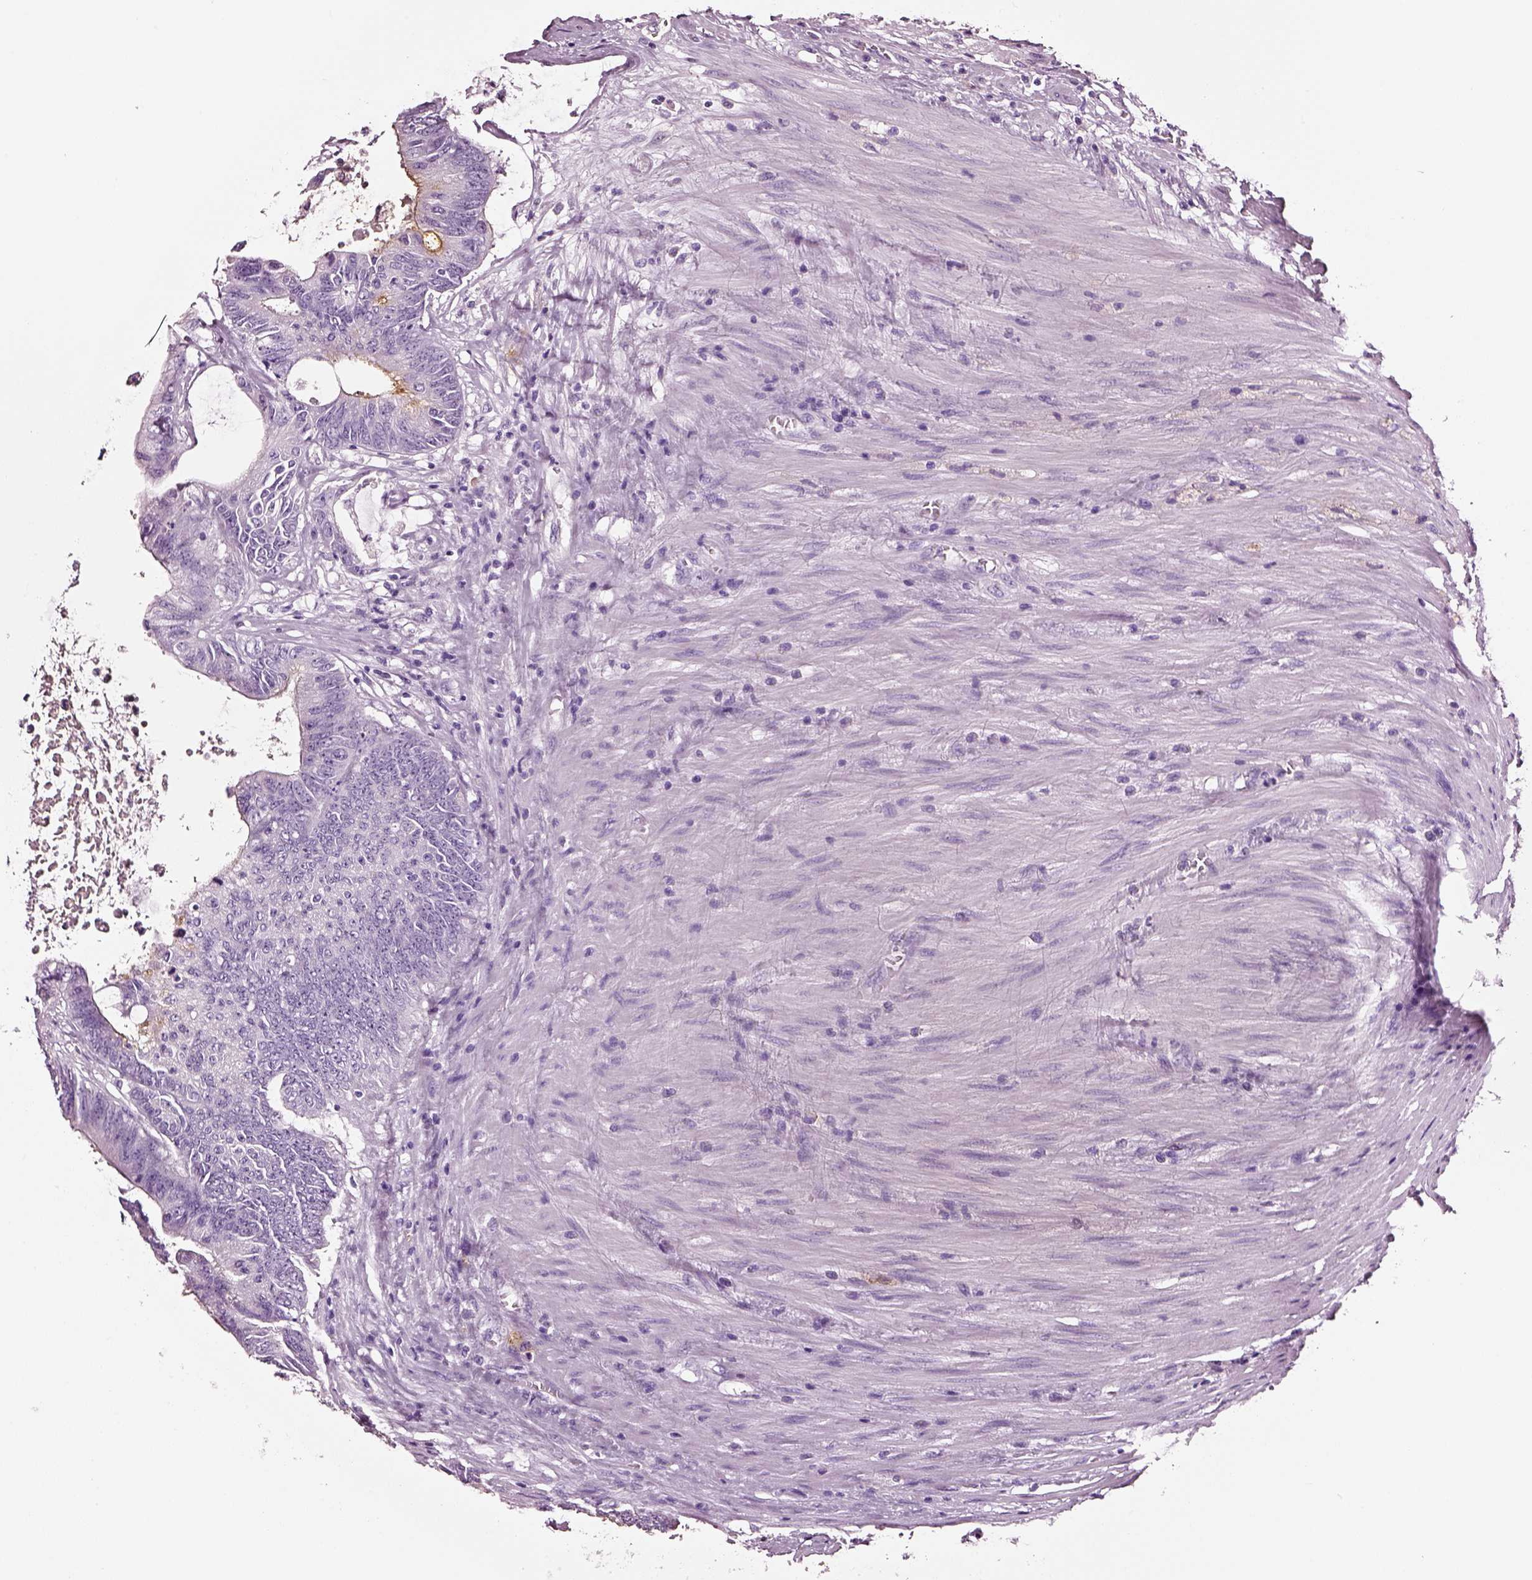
{"staining": {"intensity": "moderate", "quantity": "25%-75%", "location": "cytoplasmic/membranous"}, "tissue": "colorectal cancer", "cell_type": "Tumor cells", "image_type": "cancer", "snomed": [{"axis": "morphology", "description": "Adenocarcinoma, NOS"}, {"axis": "topography", "description": "Rectum"}], "caption": "Tumor cells demonstrate medium levels of moderate cytoplasmic/membranous positivity in approximately 25%-75% of cells in colorectal adenocarcinoma.", "gene": "DPEP1", "patient": {"sex": "male", "age": 59}}